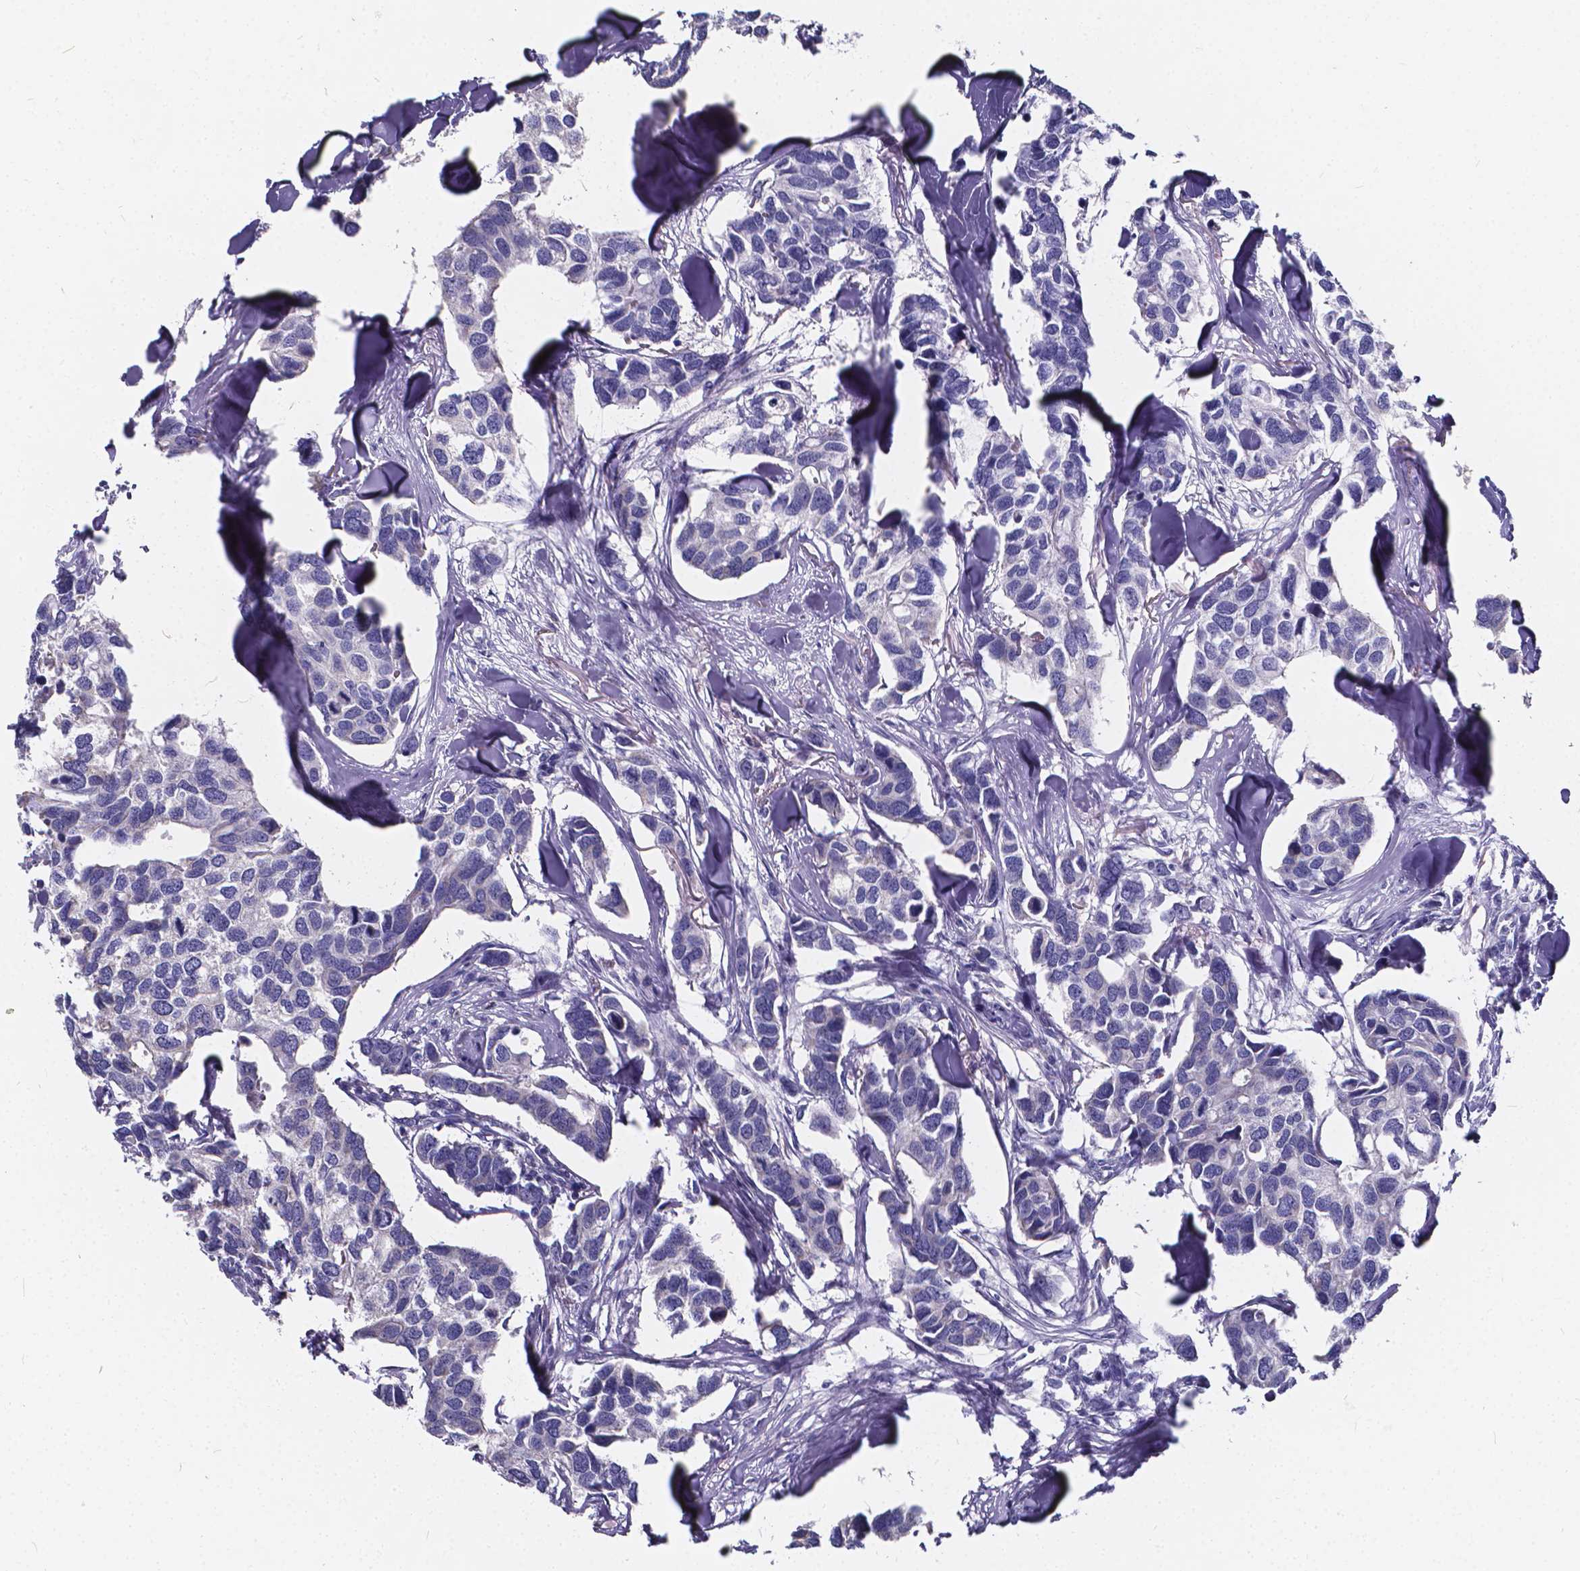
{"staining": {"intensity": "negative", "quantity": "none", "location": "none"}, "tissue": "breast cancer", "cell_type": "Tumor cells", "image_type": "cancer", "snomed": [{"axis": "morphology", "description": "Duct carcinoma"}, {"axis": "topography", "description": "Breast"}], "caption": "An immunohistochemistry histopathology image of breast cancer is shown. There is no staining in tumor cells of breast cancer. (Stains: DAB (3,3'-diaminobenzidine) immunohistochemistry (IHC) with hematoxylin counter stain, Microscopy: brightfield microscopy at high magnification).", "gene": "SPEF2", "patient": {"sex": "female", "age": 83}}